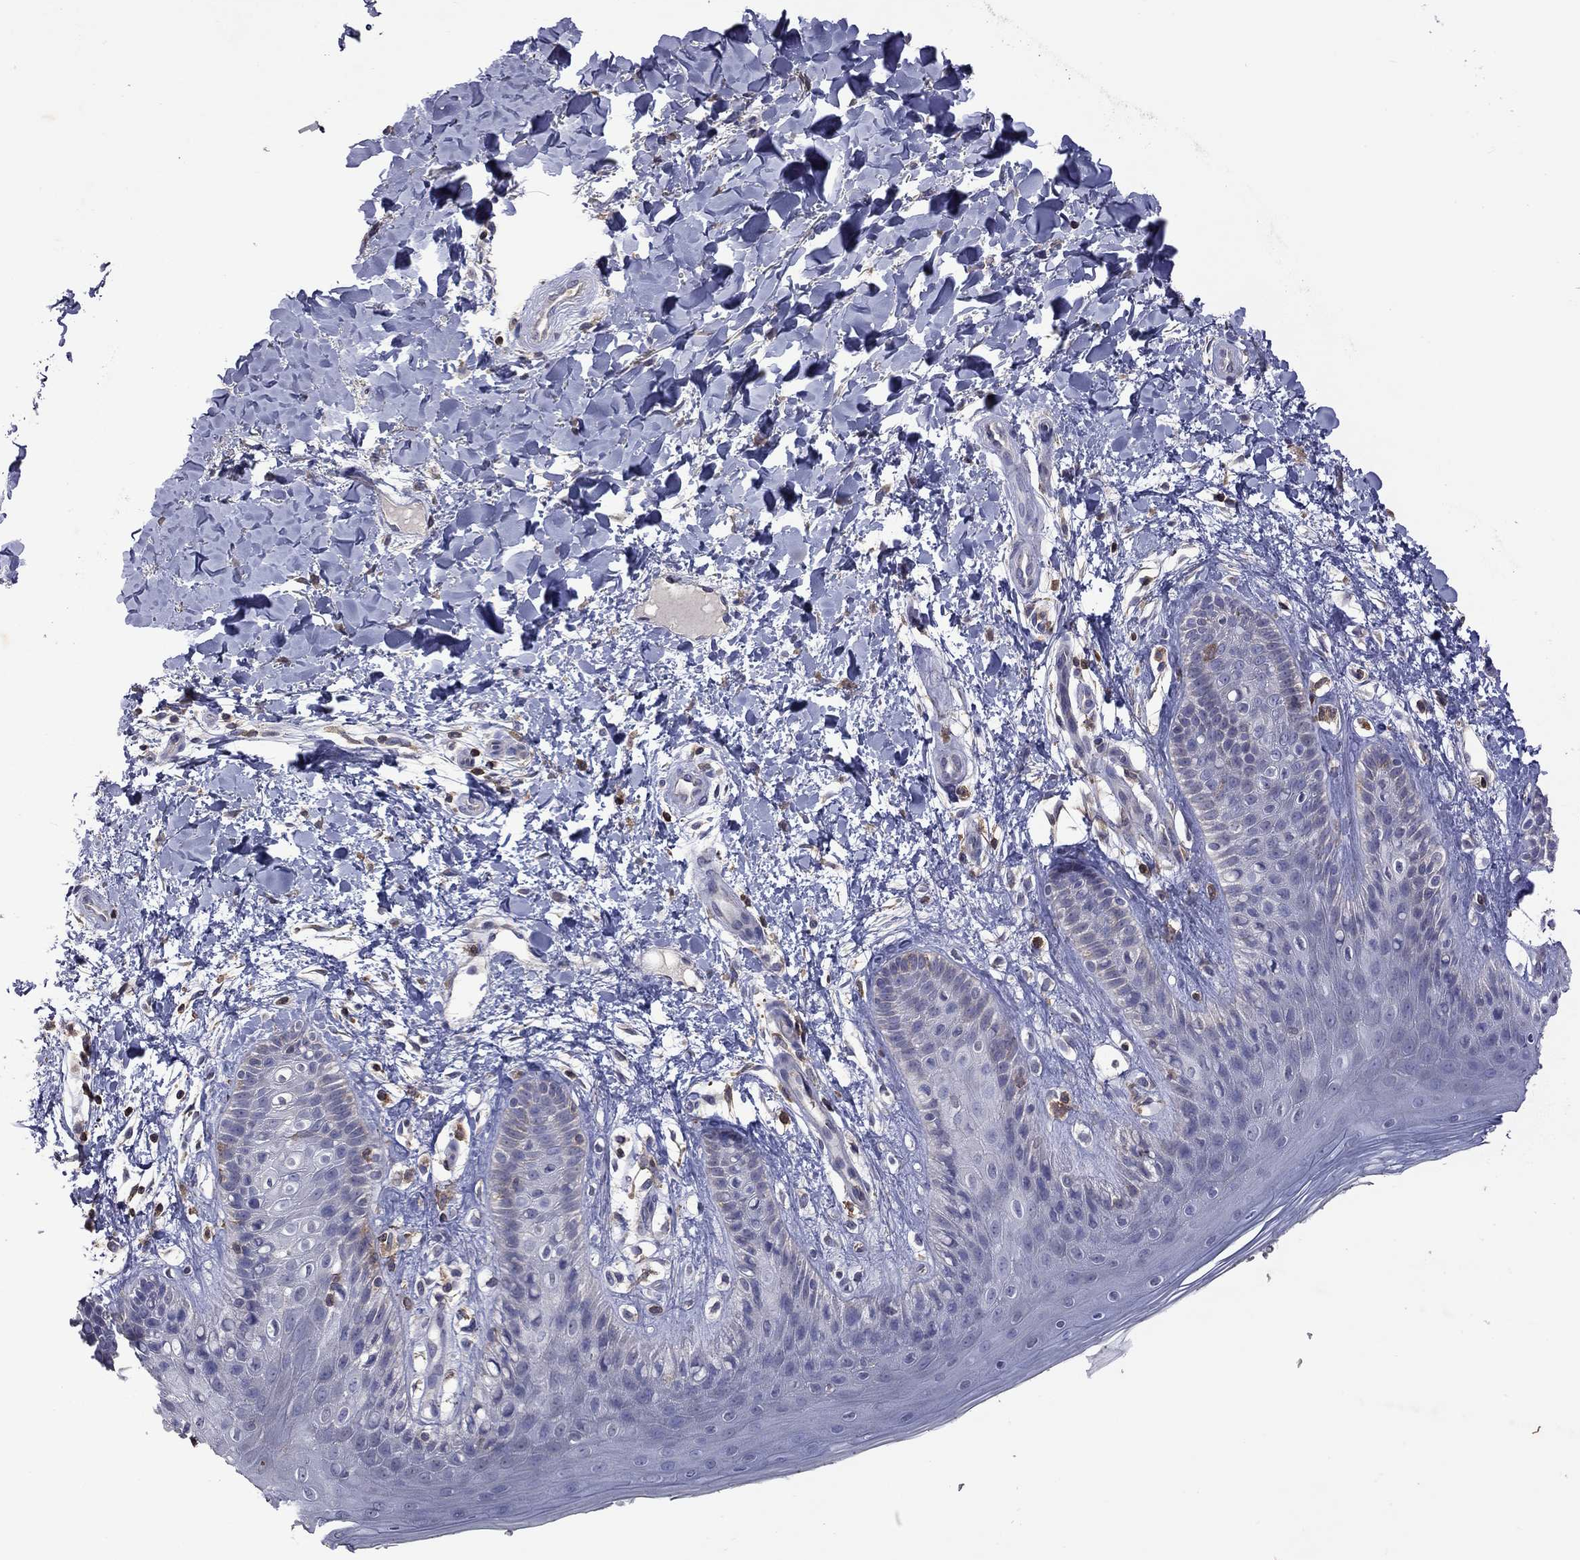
{"staining": {"intensity": "negative", "quantity": "none", "location": "none"}, "tissue": "skin", "cell_type": "Epidermal cells", "image_type": "normal", "snomed": [{"axis": "morphology", "description": "Normal tissue, NOS"}, {"axis": "topography", "description": "Anal"}], "caption": "Human skin stained for a protein using immunohistochemistry displays no expression in epidermal cells.", "gene": "ENSG00000288520", "patient": {"sex": "male", "age": 36}}